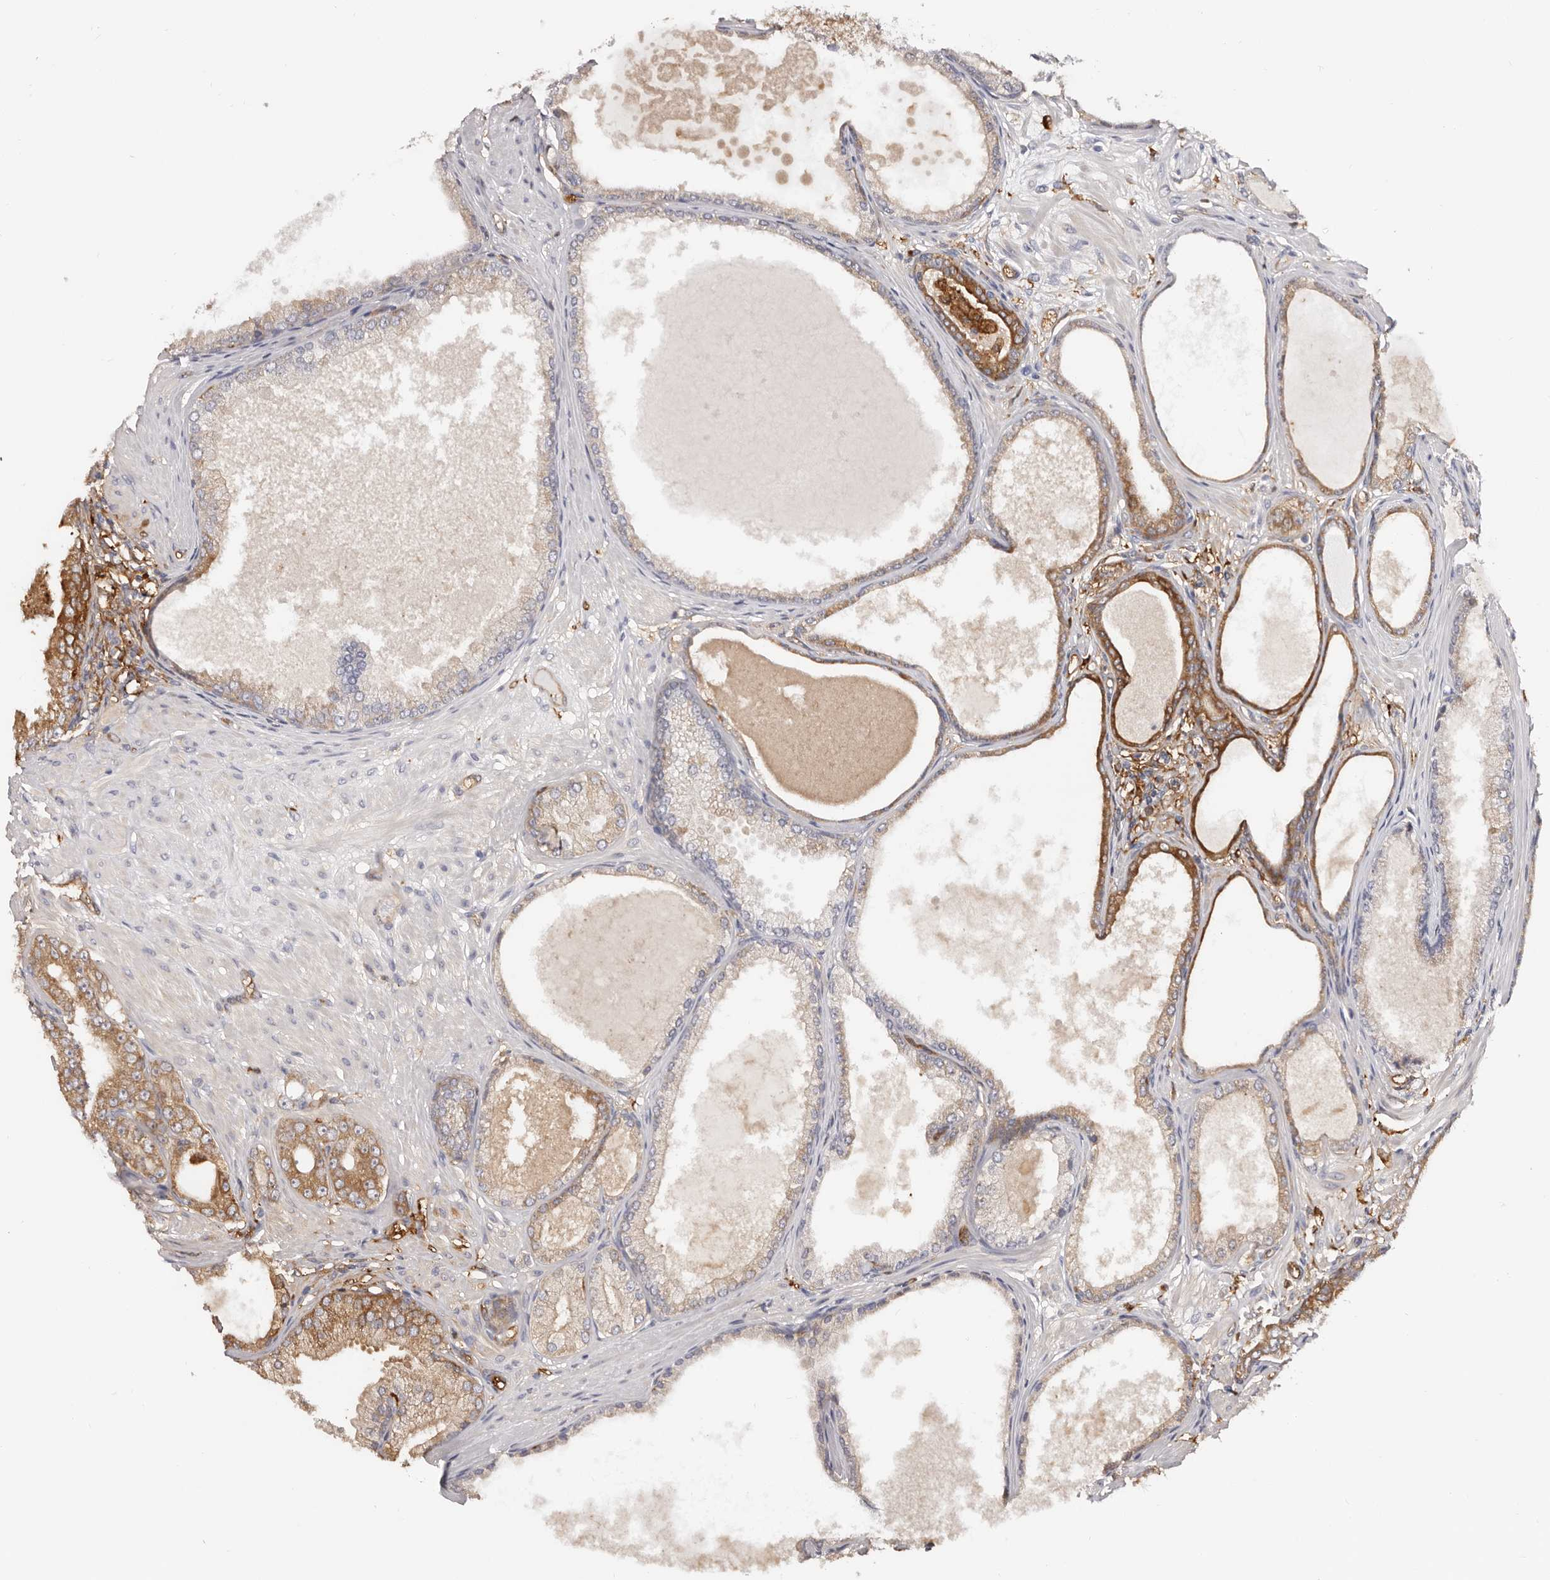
{"staining": {"intensity": "moderate", "quantity": "<25%", "location": "cytoplasmic/membranous"}, "tissue": "prostate cancer", "cell_type": "Tumor cells", "image_type": "cancer", "snomed": [{"axis": "morphology", "description": "Adenocarcinoma, Low grade"}, {"axis": "topography", "description": "Prostate"}], "caption": "A low amount of moderate cytoplasmic/membranous expression is present in approximately <25% of tumor cells in prostate cancer (adenocarcinoma (low-grade)) tissue.", "gene": "LAP3", "patient": {"sex": "male", "age": 63}}